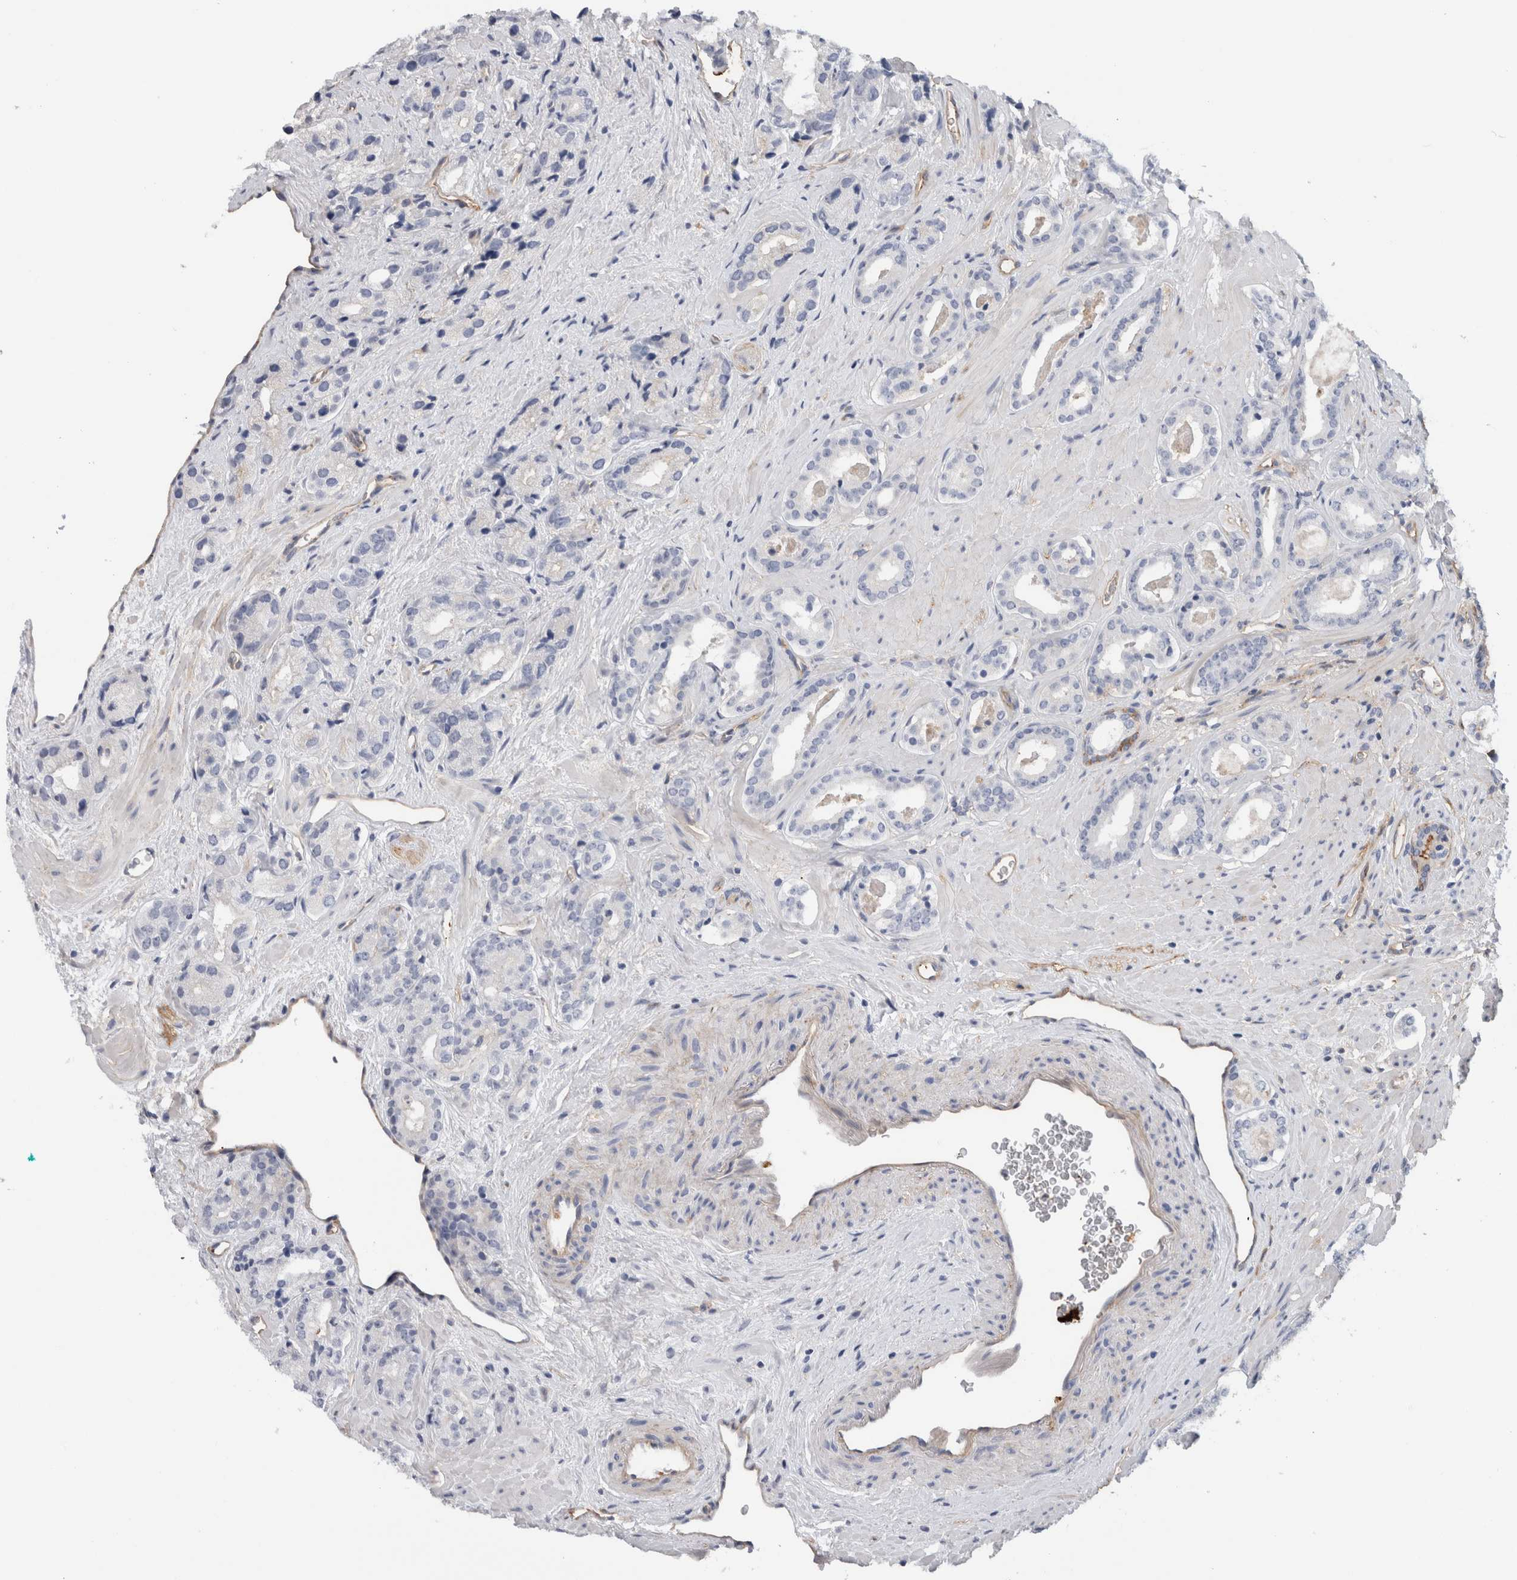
{"staining": {"intensity": "negative", "quantity": "none", "location": "none"}, "tissue": "prostate cancer", "cell_type": "Tumor cells", "image_type": "cancer", "snomed": [{"axis": "morphology", "description": "Adenocarcinoma, High grade"}, {"axis": "topography", "description": "Prostate"}], "caption": "A histopathology image of prostate cancer (adenocarcinoma (high-grade)) stained for a protein shows no brown staining in tumor cells.", "gene": "CD59", "patient": {"sex": "male", "age": 71}}